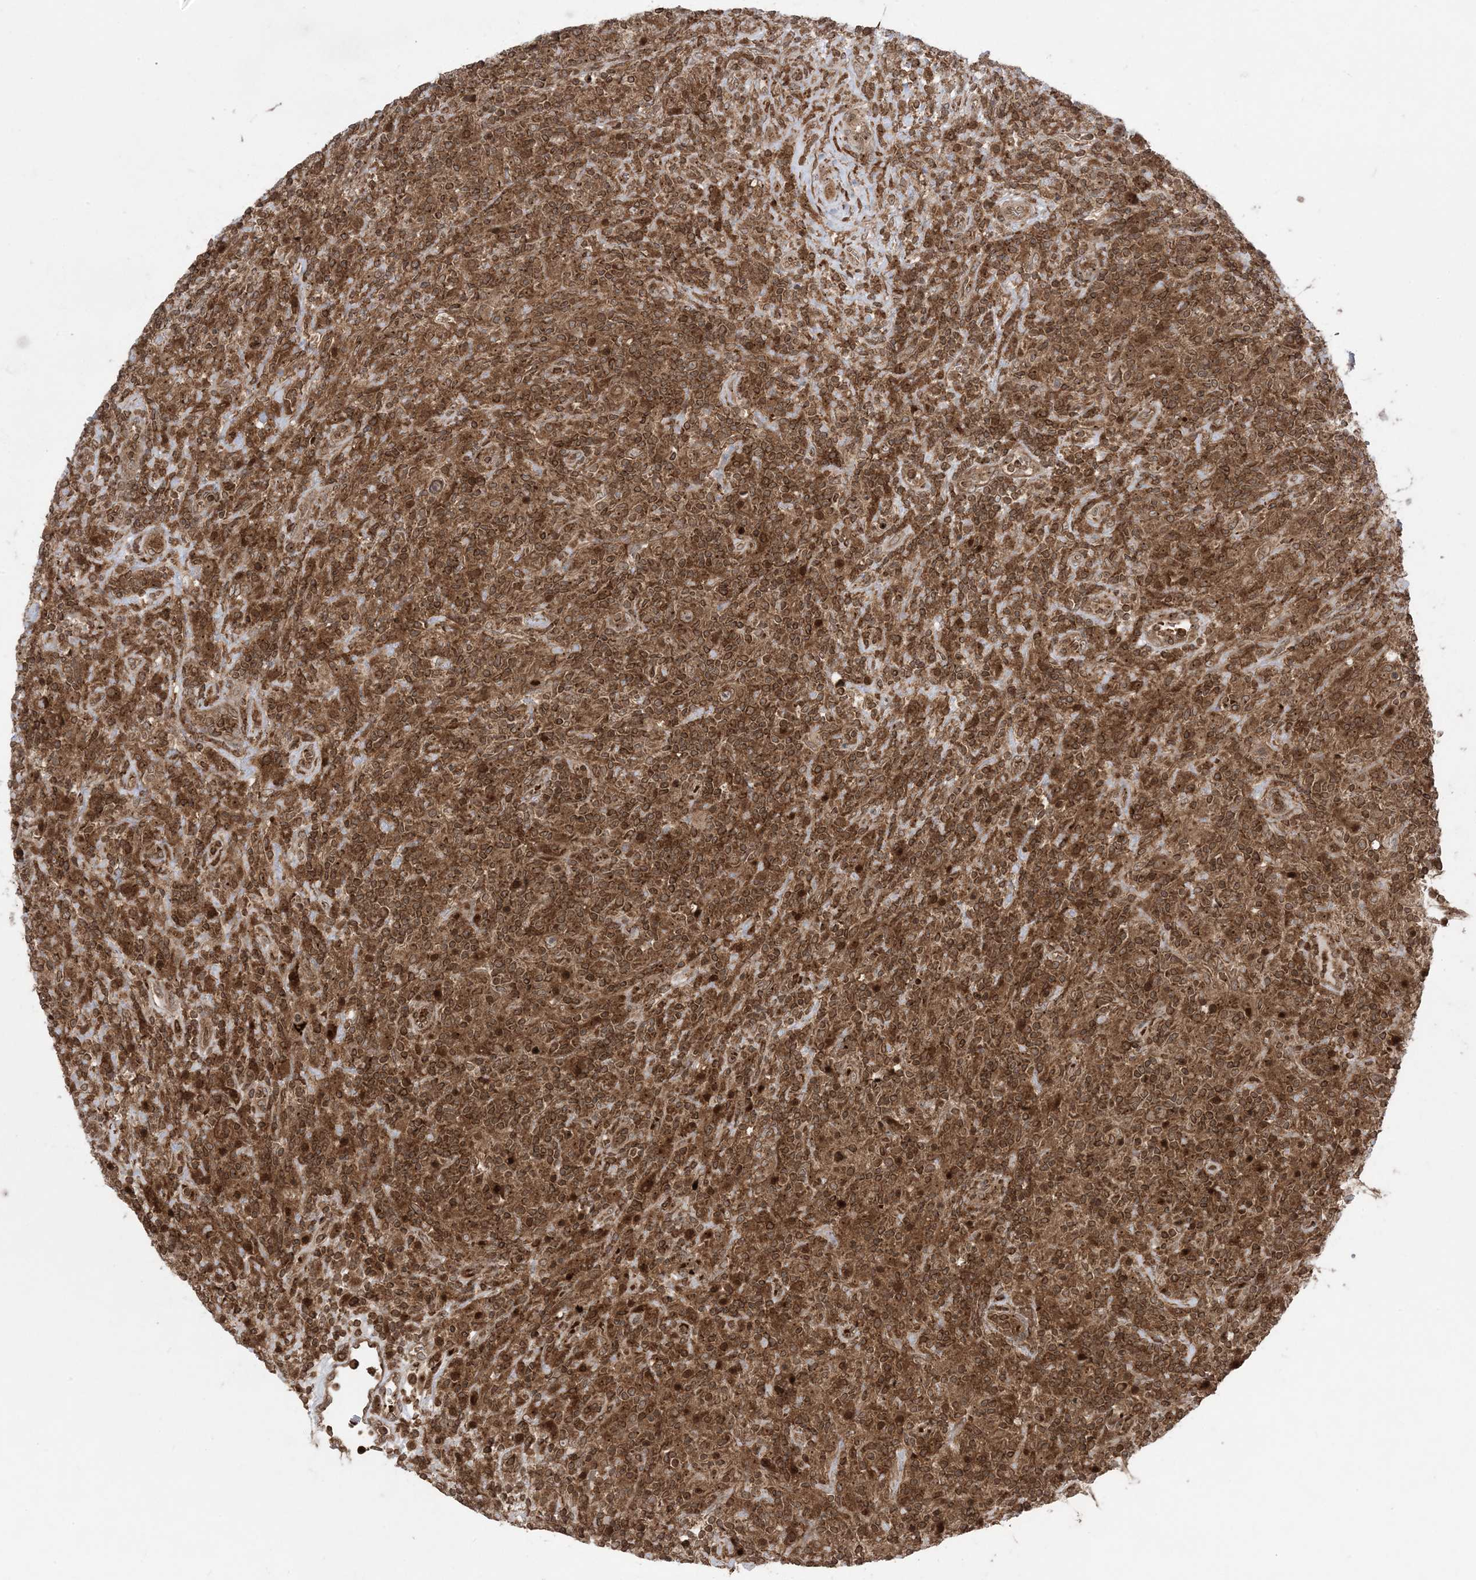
{"staining": {"intensity": "moderate", "quantity": ">75%", "location": "cytoplasmic/membranous"}, "tissue": "lymphoma", "cell_type": "Tumor cells", "image_type": "cancer", "snomed": [{"axis": "morphology", "description": "Hodgkin's disease, NOS"}, {"axis": "topography", "description": "Lymph node"}], "caption": "Brown immunohistochemical staining in human lymphoma demonstrates moderate cytoplasmic/membranous staining in about >75% of tumor cells.", "gene": "DDX19B", "patient": {"sex": "male", "age": 70}}